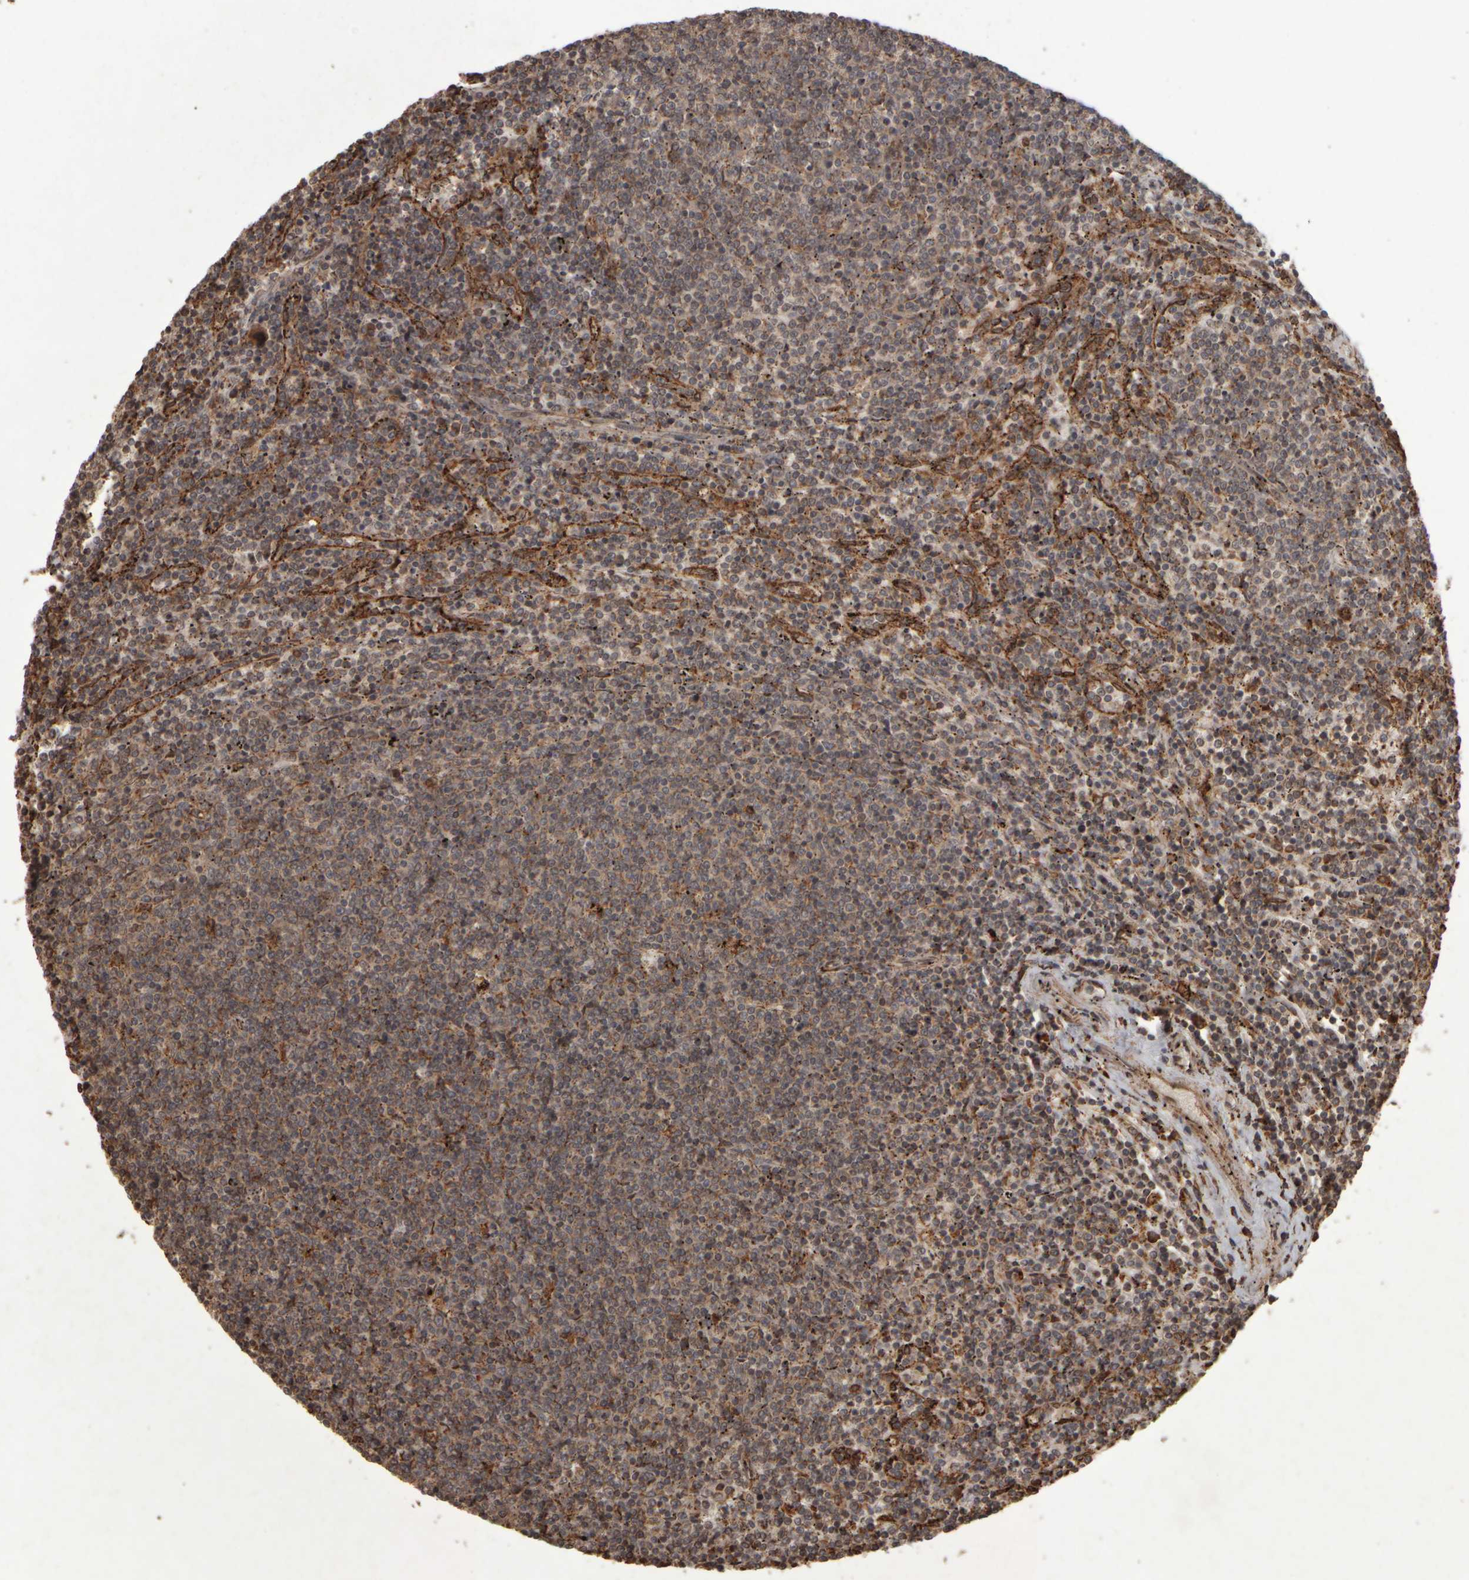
{"staining": {"intensity": "weak", "quantity": ">75%", "location": "cytoplasmic/membranous"}, "tissue": "lymphoma", "cell_type": "Tumor cells", "image_type": "cancer", "snomed": [{"axis": "morphology", "description": "Malignant lymphoma, non-Hodgkin's type, Low grade"}, {"axis": "topography", "description": "Spleen"}], "caption": "Immunohistochemical staining of lymphoma shows weak cytoplasmic/membranous protein expression in approximately >75% of tumor cells. The staining is performed using DAB brown chromogen to label protein expression. The nuclei are counter-stained blue using hematoxylin.", "gene": "AGBL3", "patient": {"sex": "female", "age": 50}}